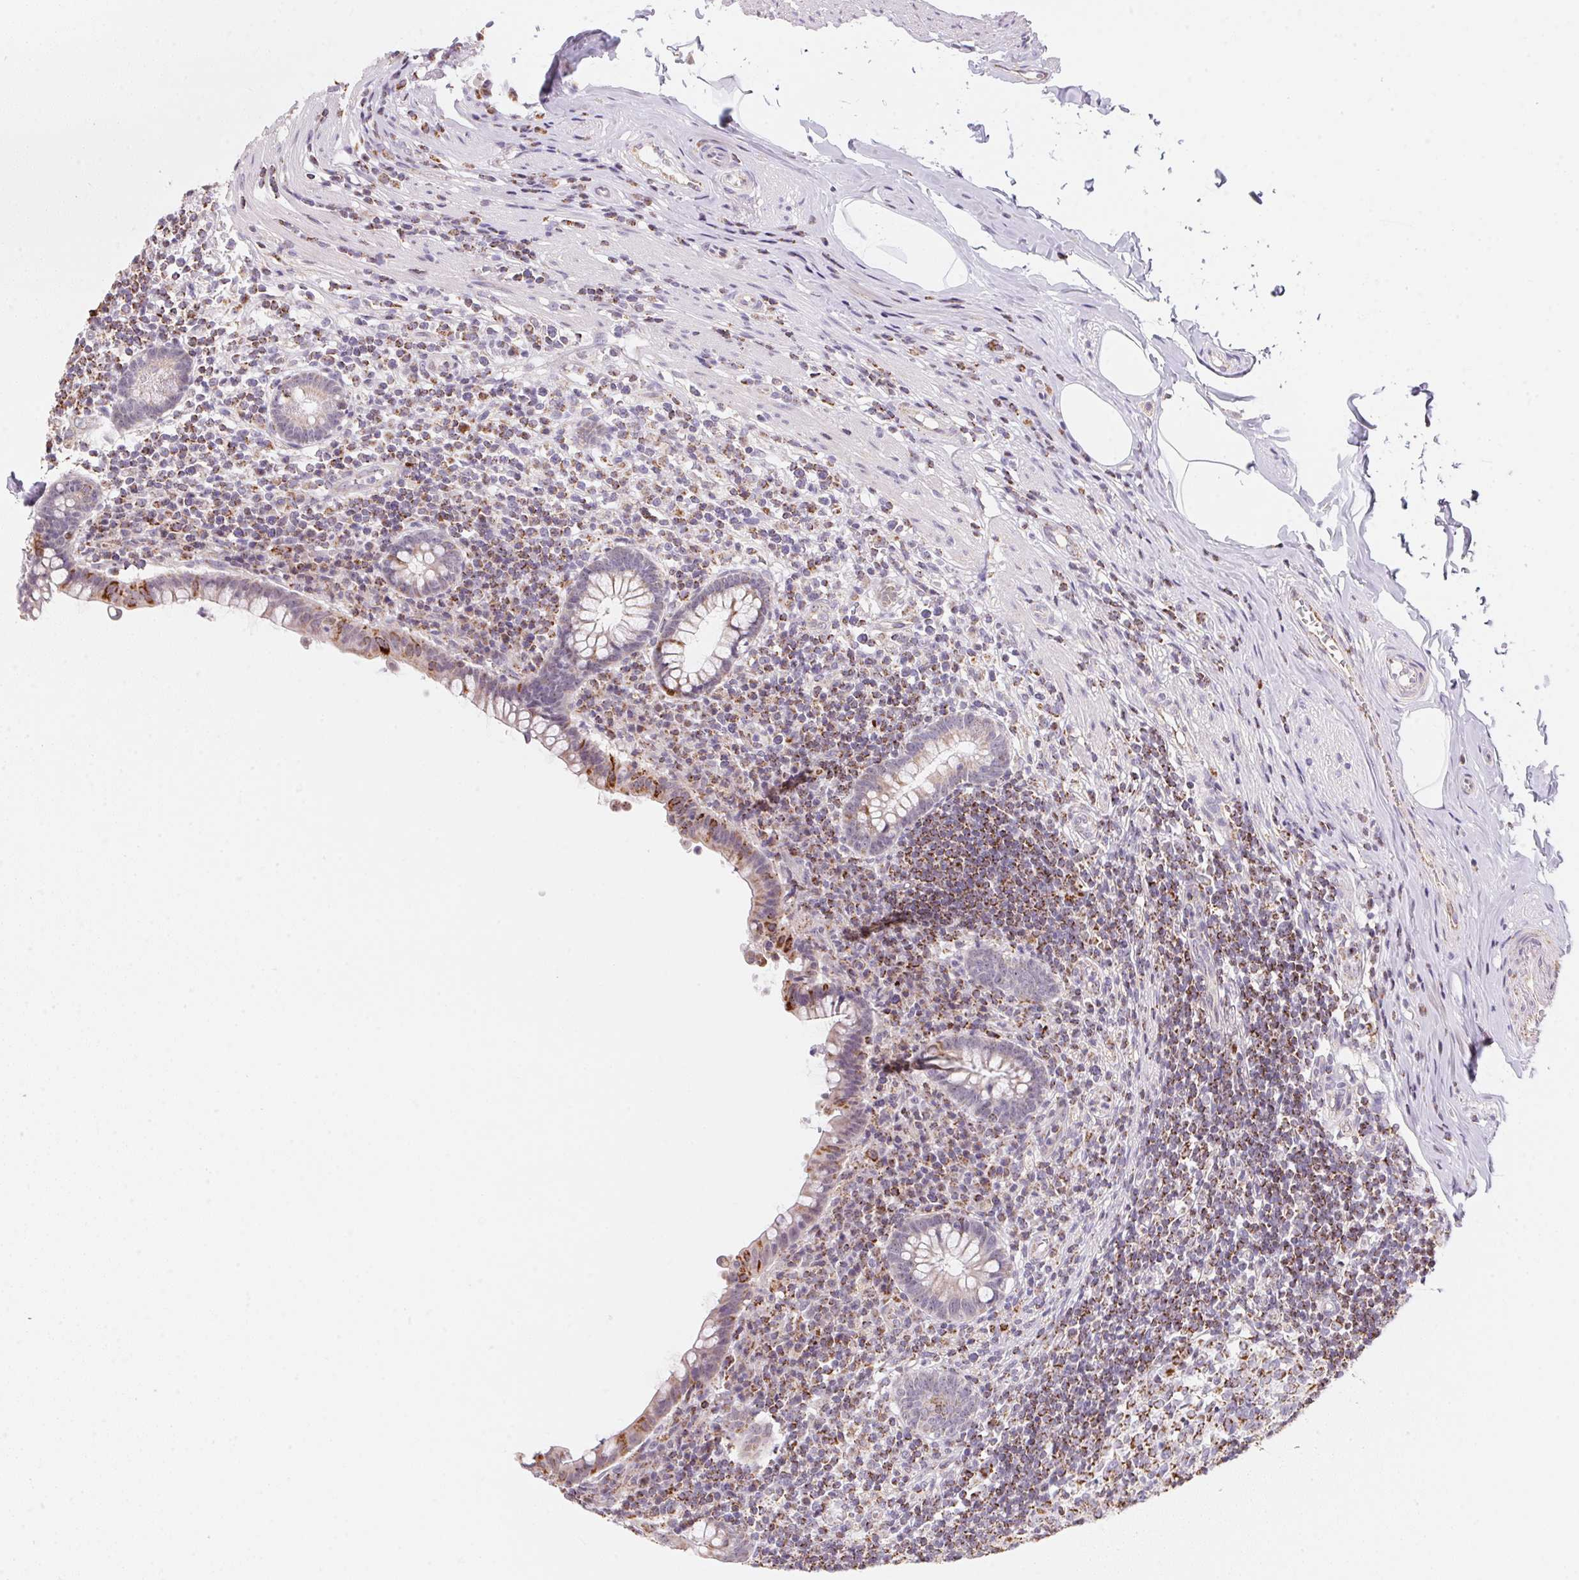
{"staining": {"intensity": "weak", "quantity": "25%-75%", "location": "cytoplasmic/membranous"}, "tissue": "appendix", "cell_type": "Glandular cells", "image_type": "normal", "snomed": [{"axis": "morphology", "description": "Normal tissue, NOS"}, {"axis": "topography", "description": "Appendix"}], "caption": "Approximately 25%-75% of glandular cells in unremarkable appendix show weak cytoplasmic/membranous protein positivity as visualized by brown immunohistochemical staining.", "gene": "GIPC2", "patient": {"sex": "female", "age": 56}}